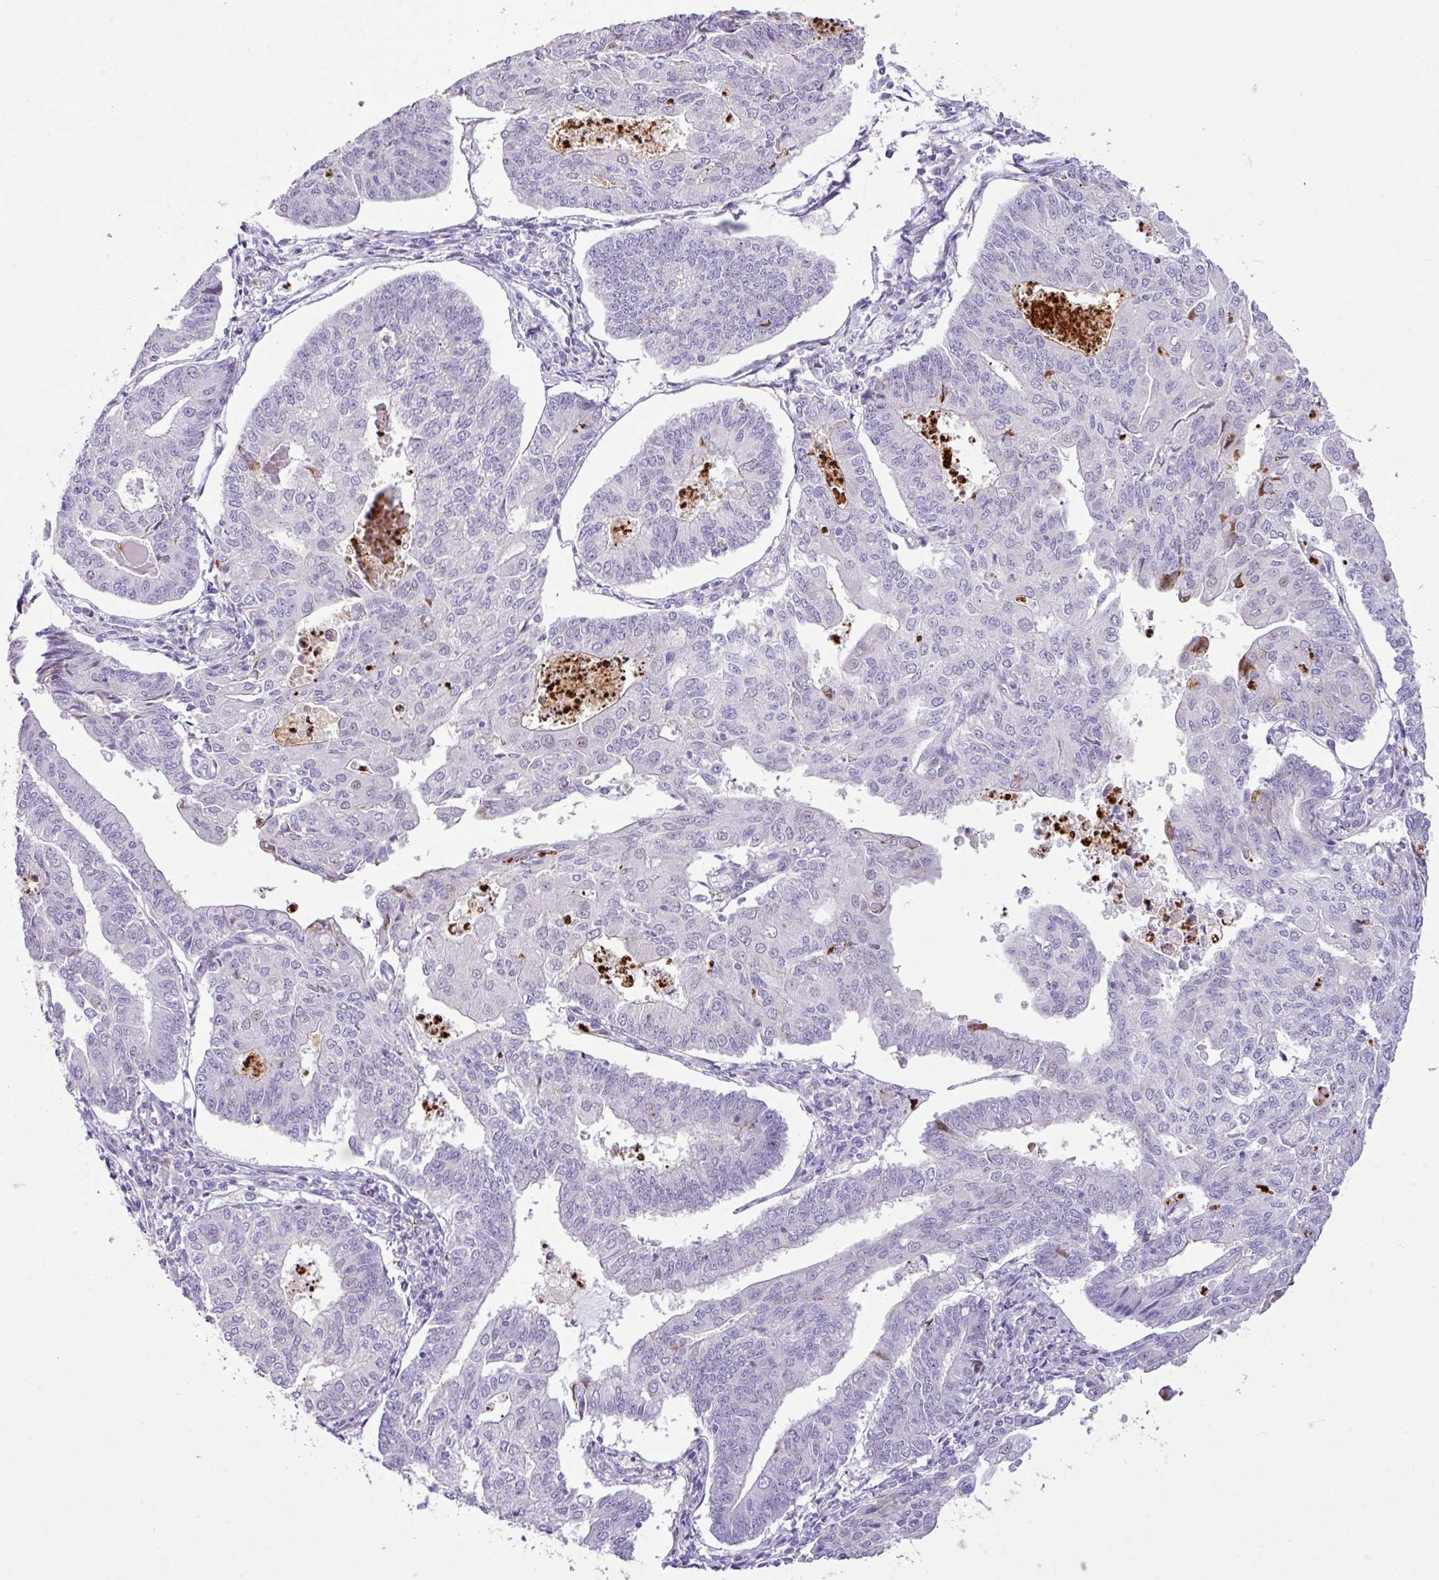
{"staining": {"intensity": "negative", "quantity": "none", "location": "none"}, "tissue": "endometrial cancer", "cell_type": "Tumor cells", "image_type": "cancer", "snomed": [{"axis": "morphology", "description": "Adenocarcinoma, NOS"}, {"axis": "topography", "description": "Endometrium"}], "caption": "Protein analysis of endometrial cancer (adenocarcinoma) reveals no significant positivity in tumor cells.", "gene": "RCAN2", "patient": {"sex": "female", "age": 56}}